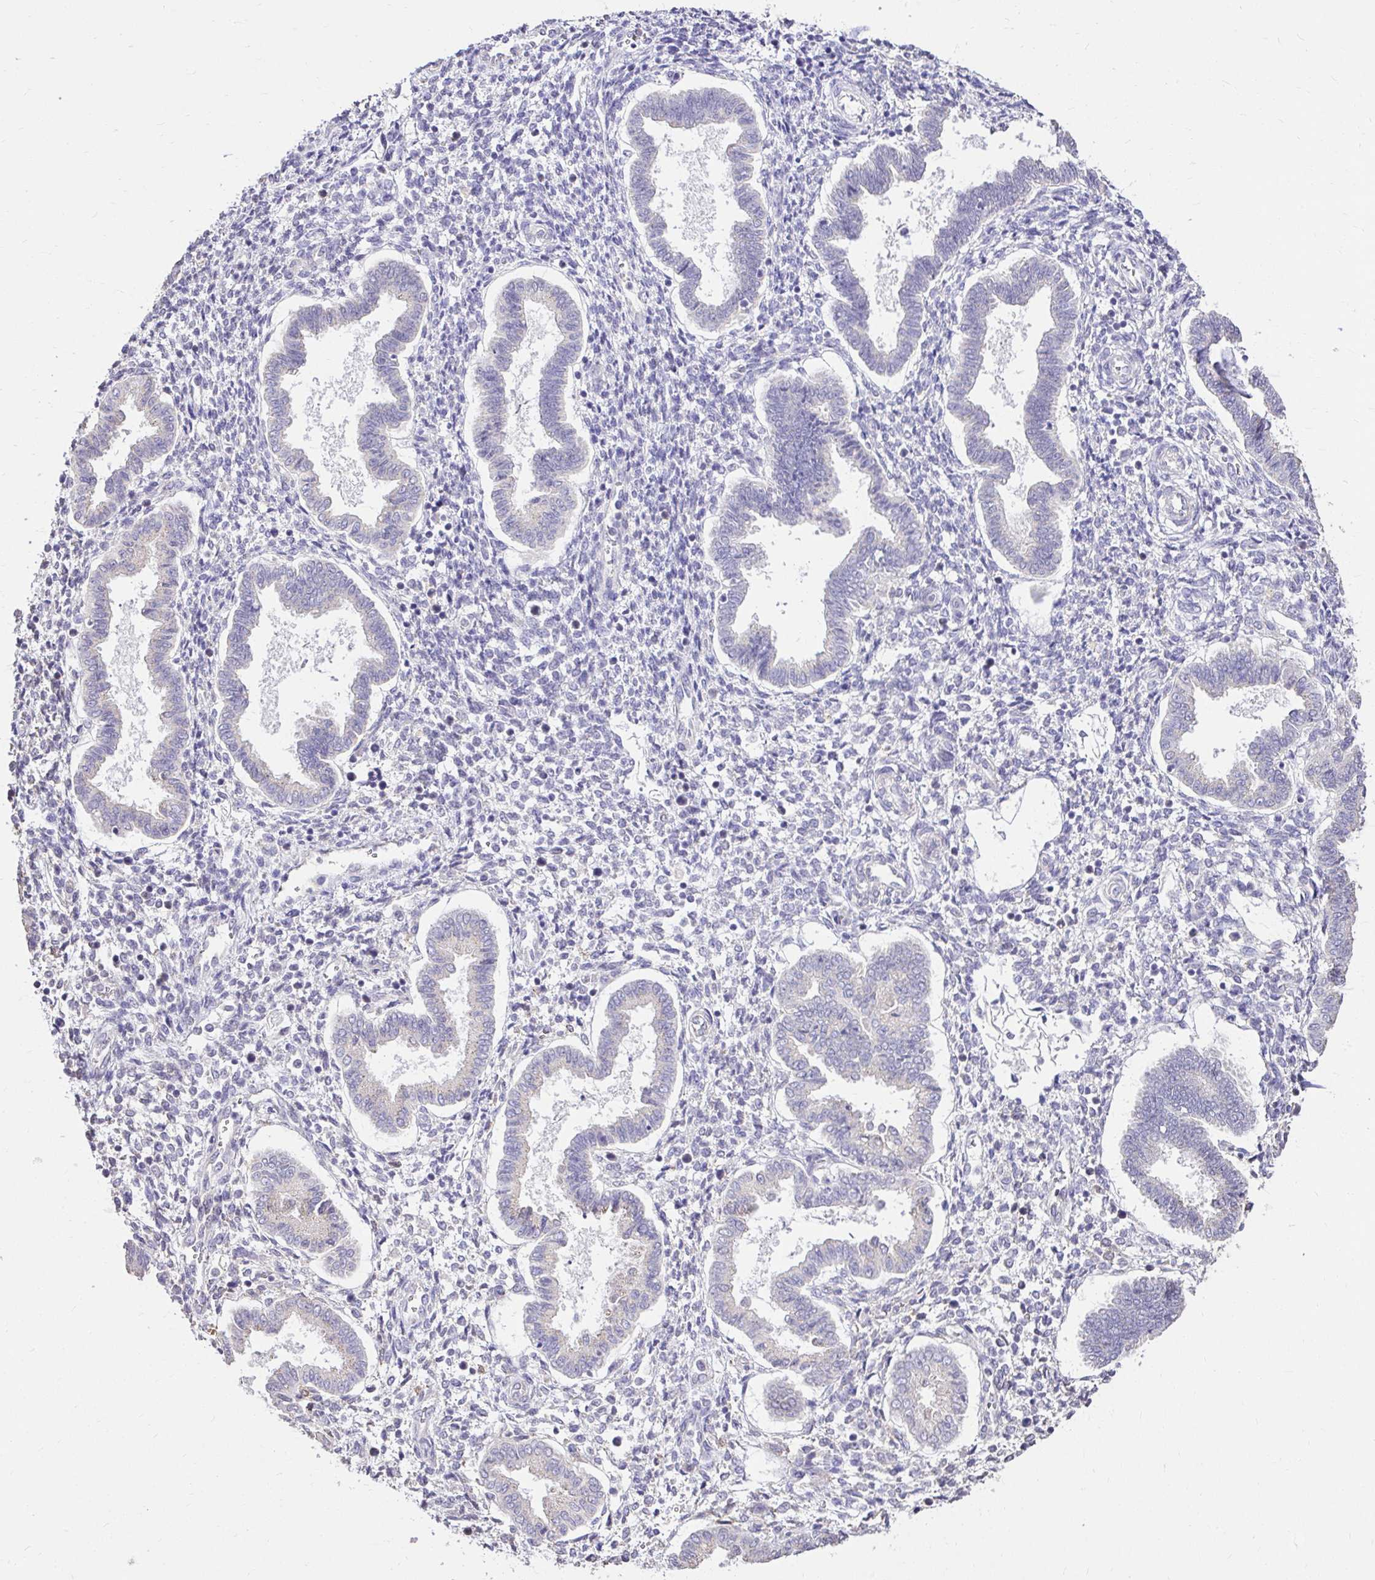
{"staining": {"intensity": "negative", "quantity": "none", "location": "none"}, "tissue": "endometrium", "cell_type": "Cells in endometrial stroma", "image_type": "normal", "snomed": [{"axis": "morphology", "description": "Normal tissue, NOS"}, {"axis": "topography", "description": "Endometrium"}], "caption": "High power microscopy photomicrograph of an immunohistochemistry (IHC) photomicrograph of unremarkable endometrium, revealing no significant expression in cells in endometrial stroma. (DAB (3,3'-diaminobenzidine) immunohistochemistry (IHC), high magnification).", "gene": "KIAA1210", "patient": {"sex": "female", "age": 24}}